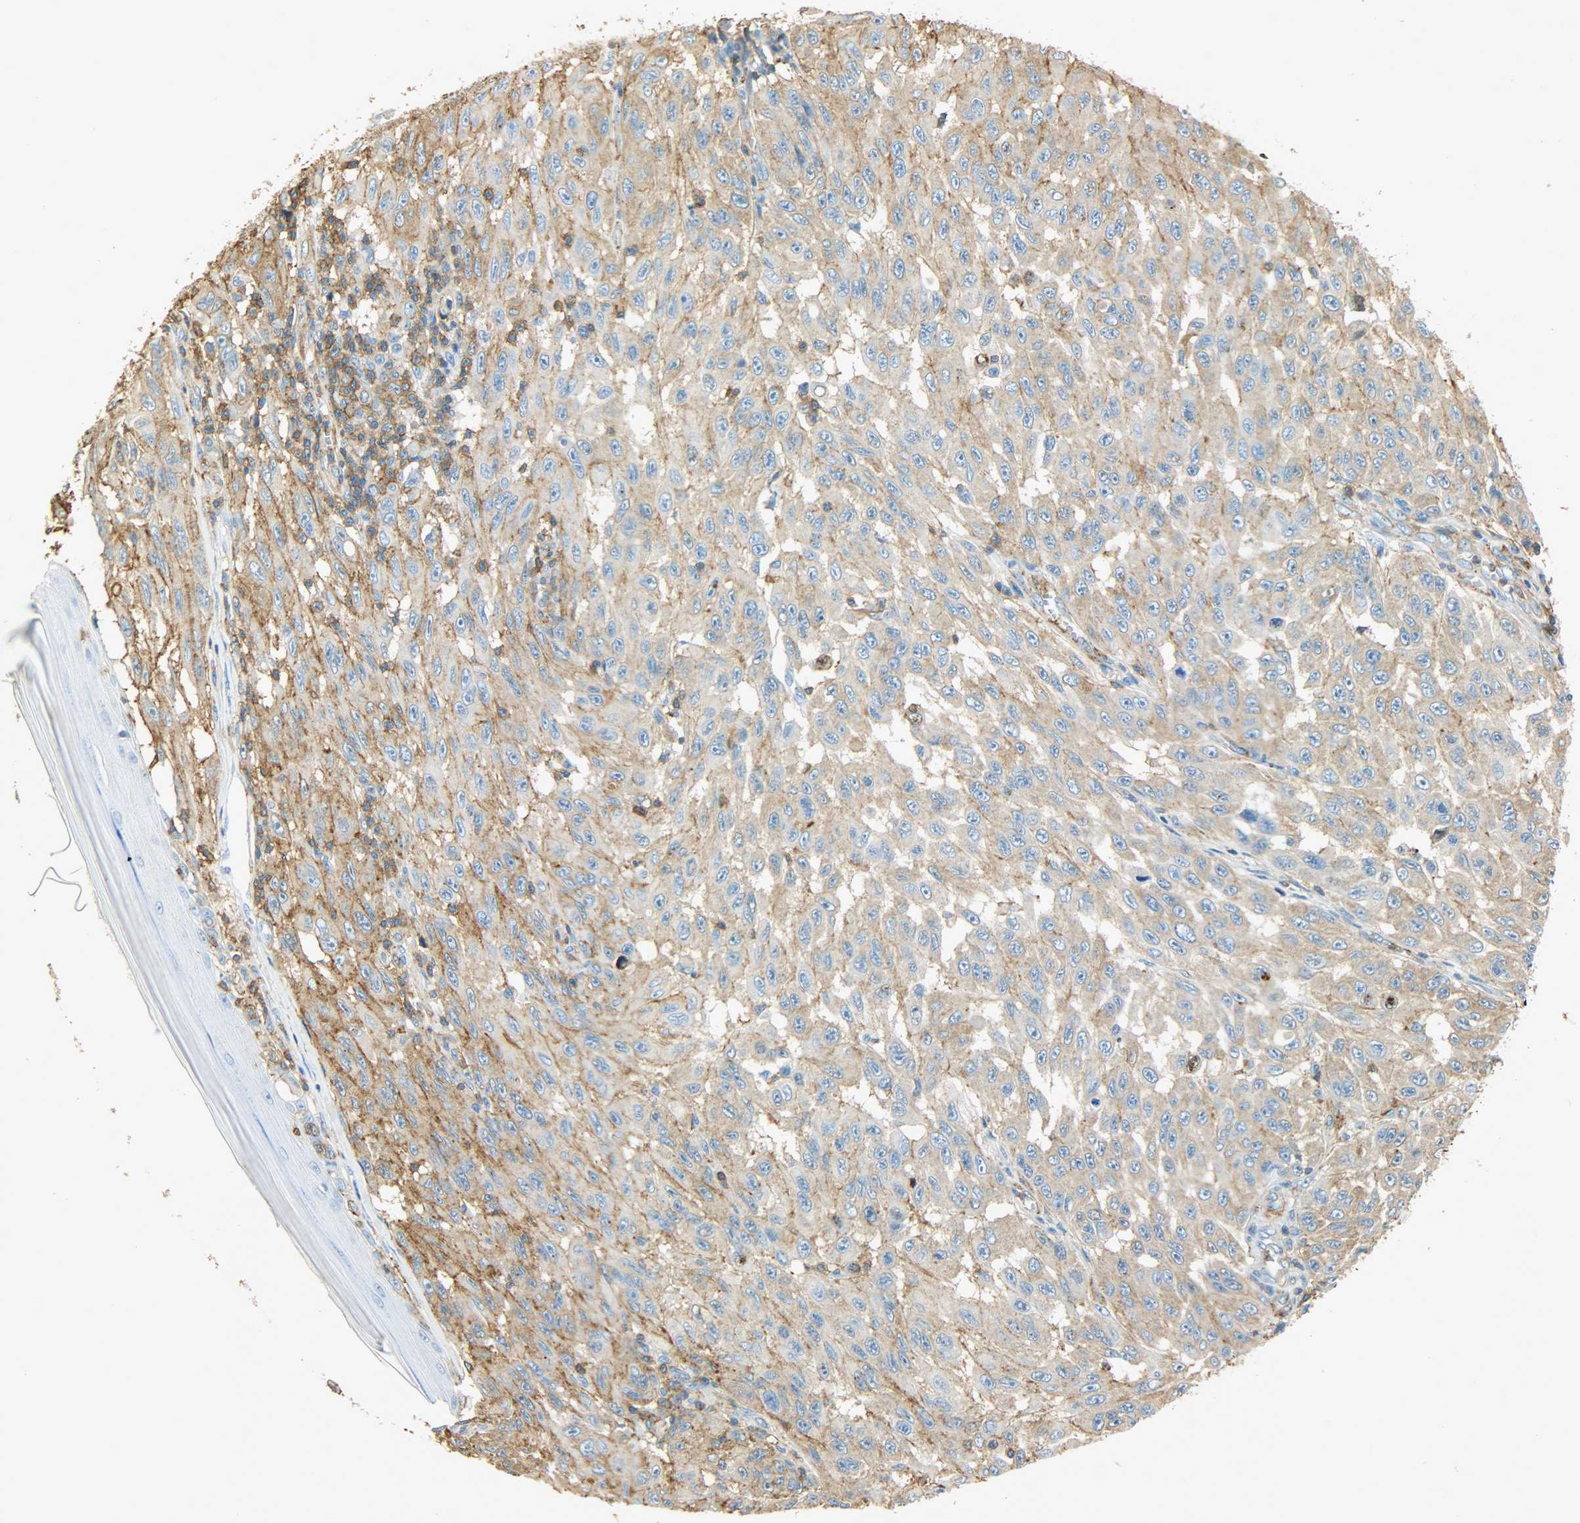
{"staining": {"intensity": "weak", "quantity": ">75%", "location": "cytoplasmic/membranous"}, "tissue": "melanoma", "cell_type": "Tumor cells", "image_type": "cancer", "snomed": [{"axis": "morphology", "description": "Malignant melanoma, NOS"}, {"axis": "topography", "description": "Skin"}], "caption": "Human melanoma stained for a protein (brown) shows weak cytoplasmic/membranous positive expression in about >75% of tumor cells.", "gene": "ANXA6", "patient": {"sex": "male", "age": 30}}